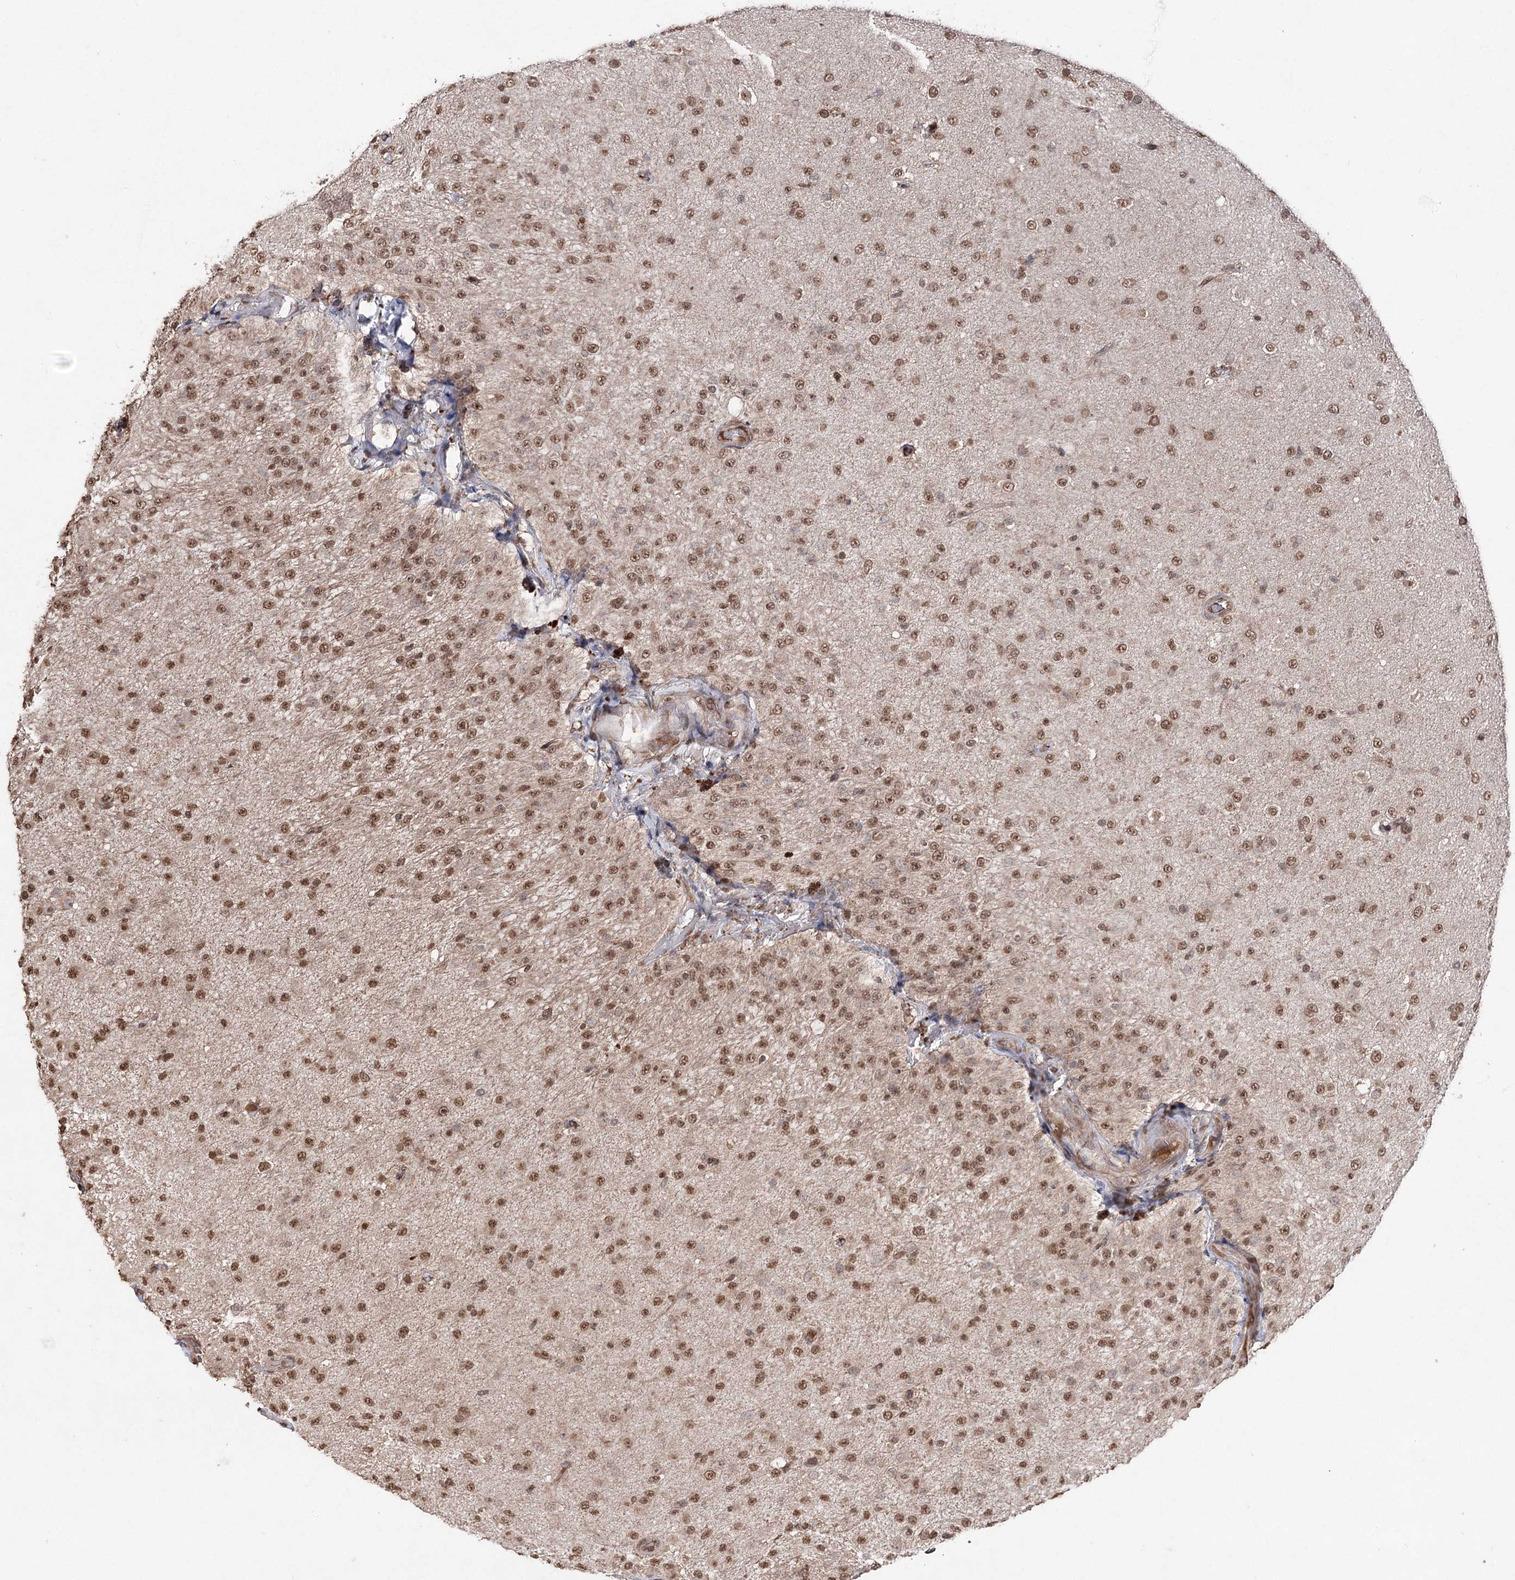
{"staining": {"intensity": "moderate", "quantity": ">75%", "location": "nuclear"}, "tissue": "glioma", "cell_type": "Tumor cells", "image_type": "cancer", "snomed": [{"axis": "morphology", "description": "Glioma, malignant, Low grade"}, {"axis": "topography", "description": "Brain"}], "caption": "Human malignant low-grade glioma stained with a protein marker demonstrates moderate staining in tumor cells.", "gene": "ATG14", "patient": {"sex": "male", "age": 65}}